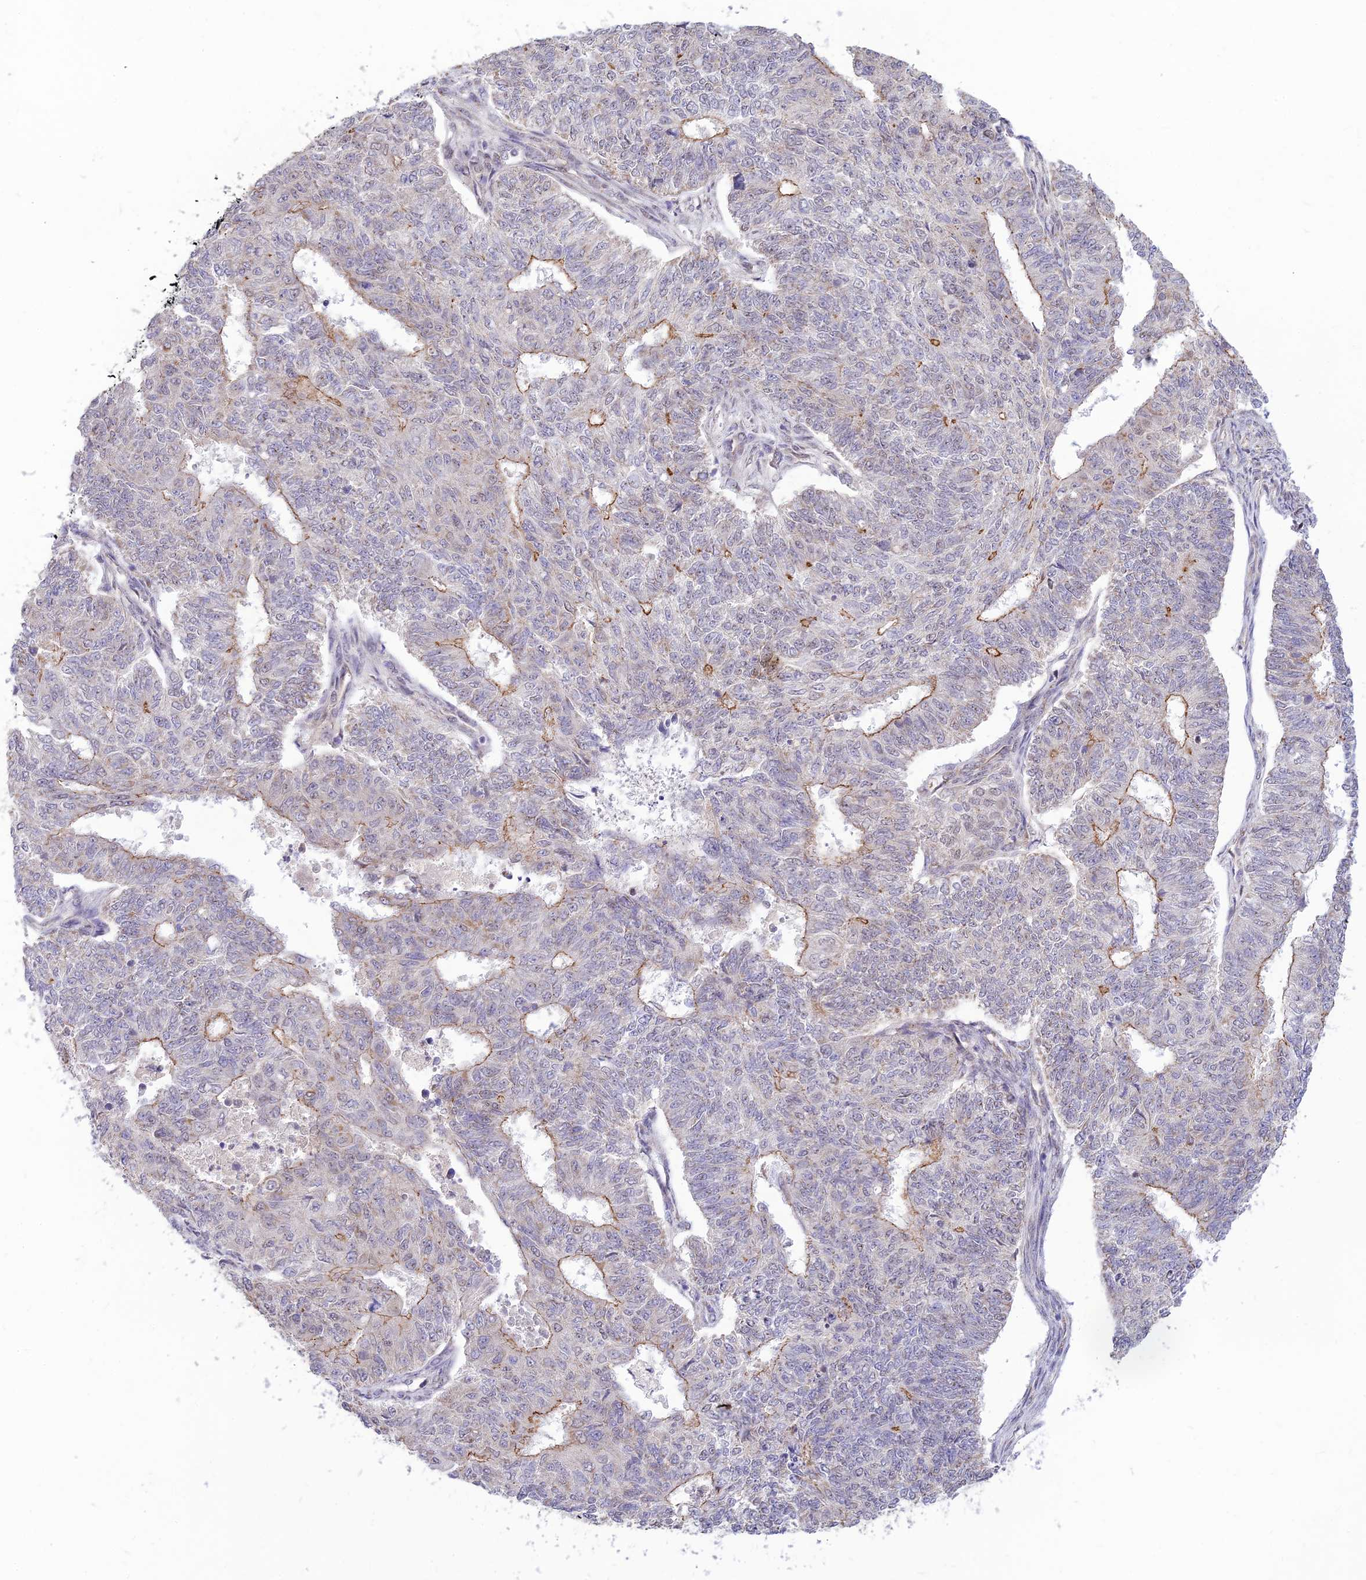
{"staining": {"intensity": "moderate", "quantity": "<25%", "location": "cytoplasmic/membranous"}, "tissue": "endometrial cancer", "cell_type": "Tumor cells", "image_type": "cancer", "snomed": [{"axis": "morphology", "description": "Adenocarcinoma, NOS"}, {"axis": "topography", "description": "Endometrium"}], "caption": "Endometrial cancer (adenocarcinoma) tissue reveals moderate cytoplasmic/membranous expression in approximately <25% of tumor cells, visualized by immunohistochemistry. The protein of interest is stained brown, and the nuclei are stained in blue (DAB IHC with brightfield microscopy, high magnification).", "gene": "MICOS13", "patient": {"sex": "female", "age": 32}}